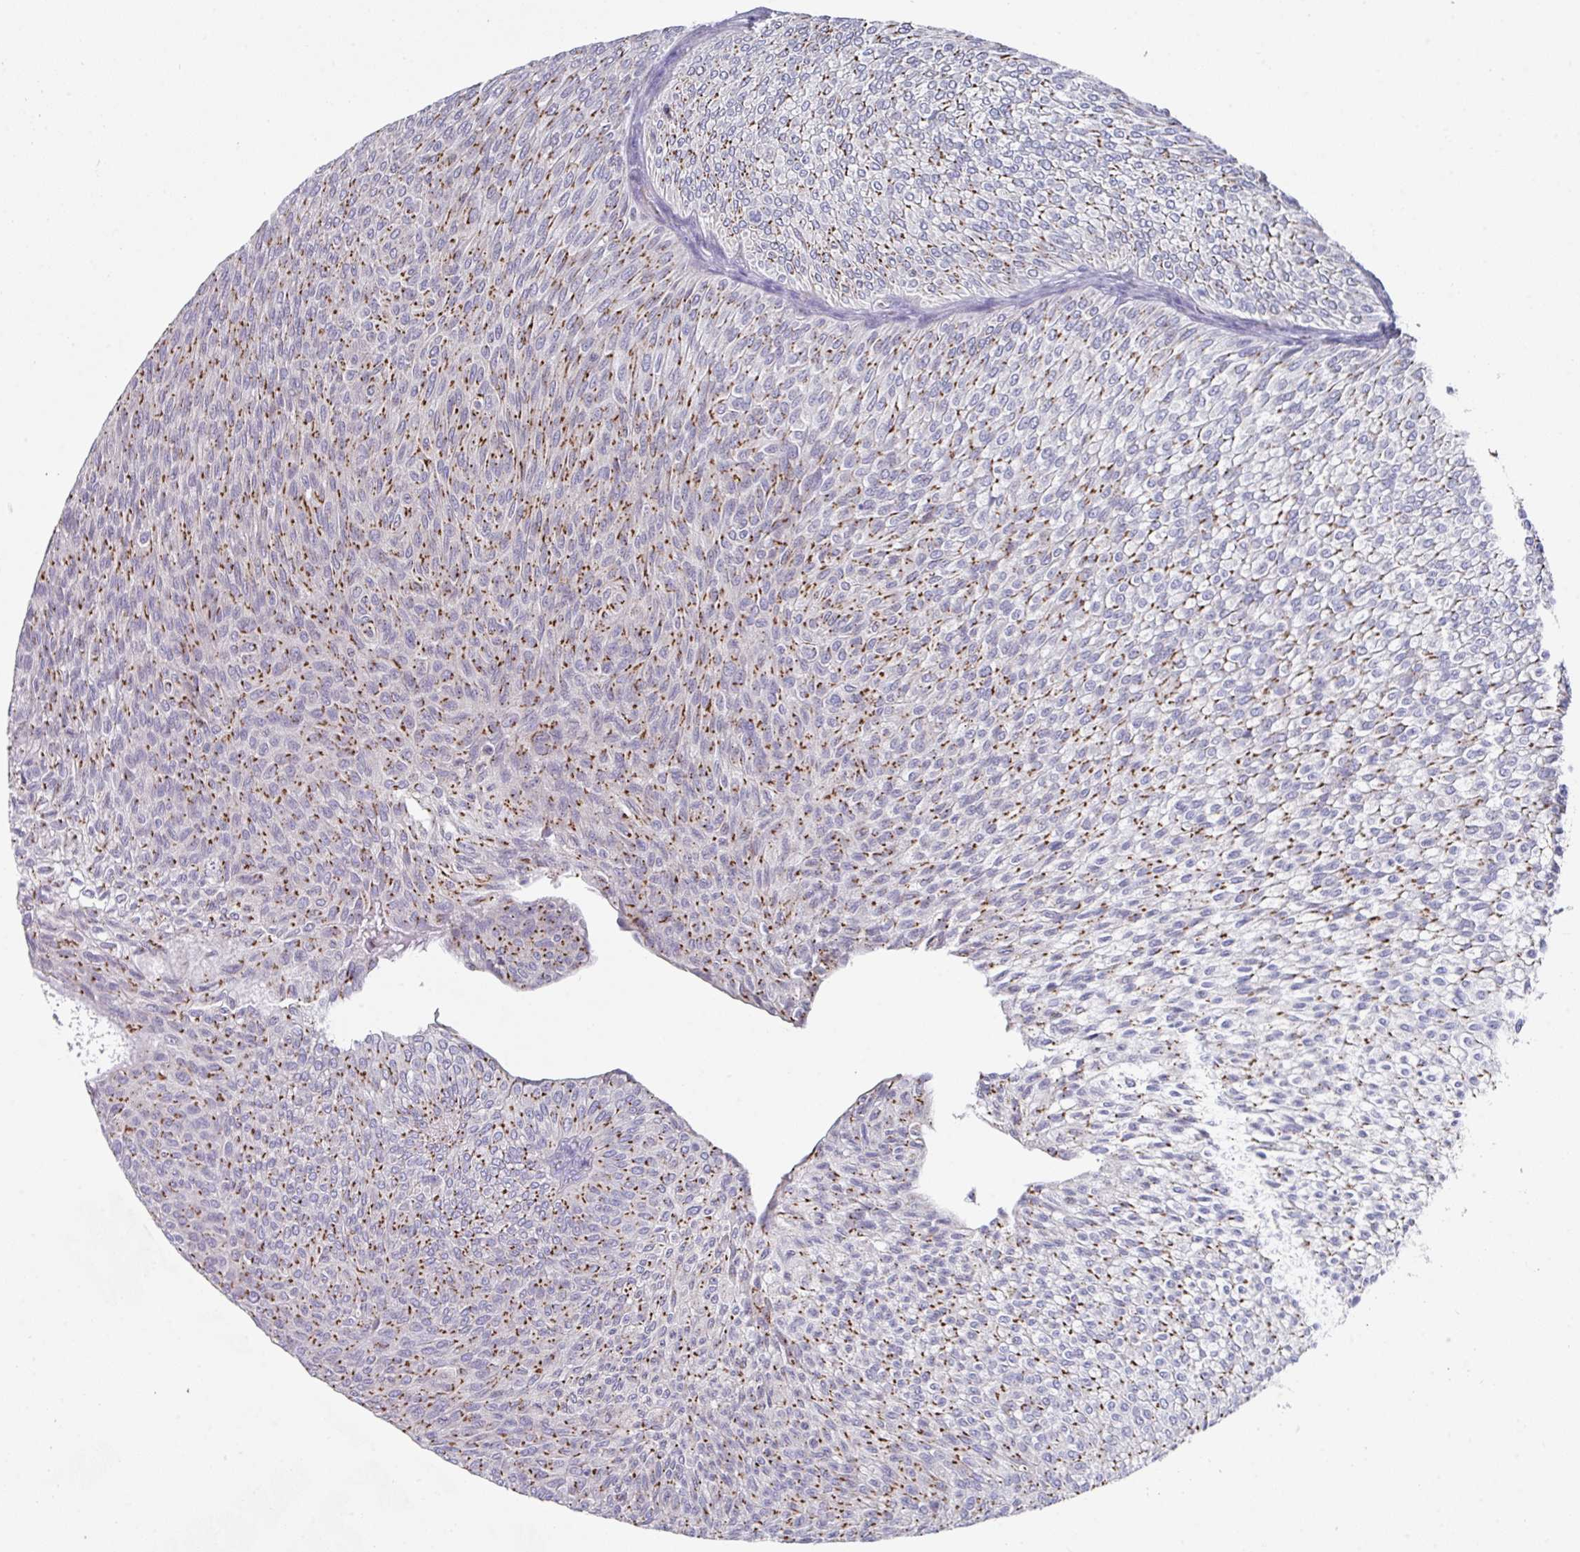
{"staining": {"intensity": "moderate", "quantity": "25%-75%", "location": "cytoplasmic/membranous"}, "tissue": "urothelial cancer", "cell_type": "Tumor cells", "image_type": "cancer", "snomed": [{"axis": "morphology", "description": "Urothelial carcinoma, Low grade"}, {"axis": "topography", "description": "Urinary bladder"}], "caption": "The immunohistochemical stain shows moderate cytoplasmic/membranous expression in tumor cells of urothelial cancer tissue.", "gene": "VKORC1L1", "patient": {"sex": "male", "age": 91}}